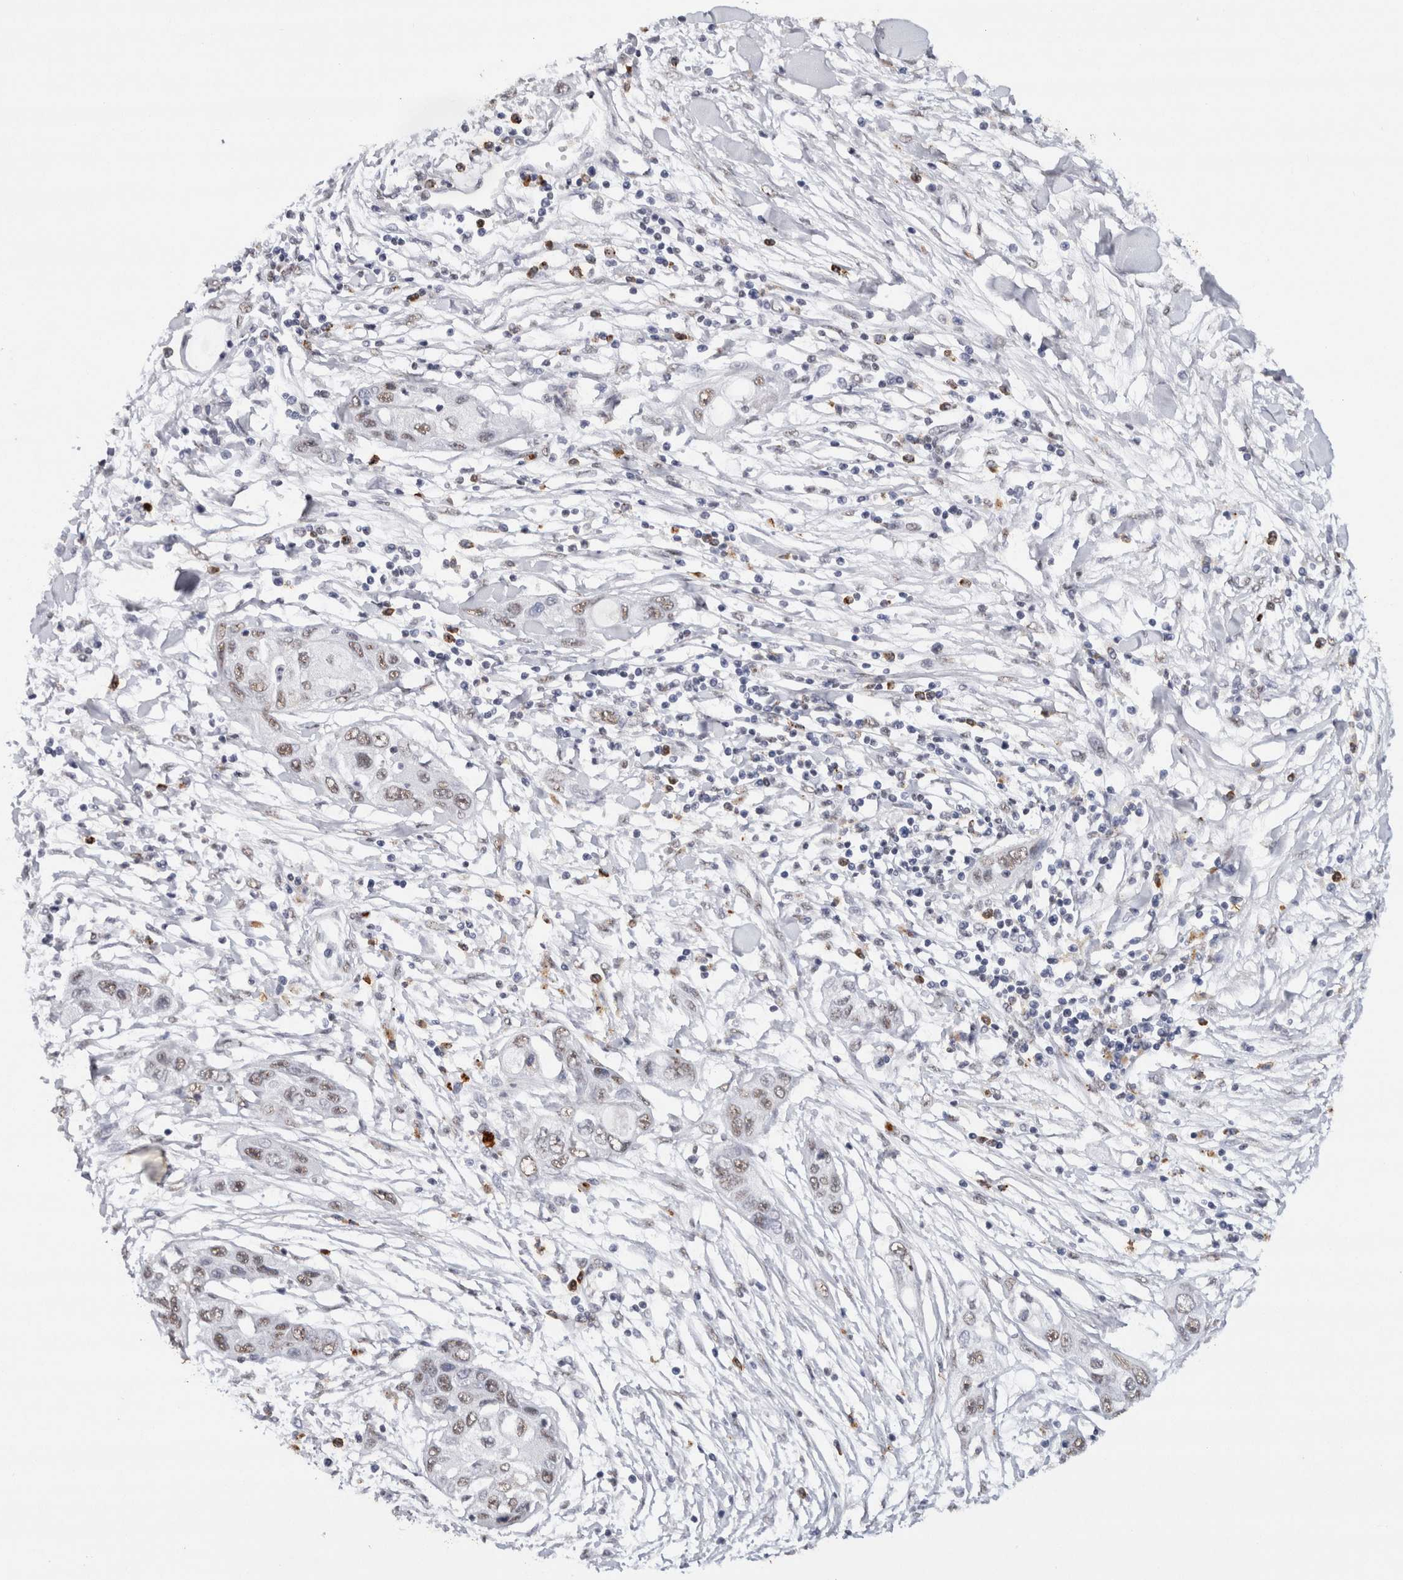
{"staining": {"intensity": "negative", "quantity": "none", "location": "none"}, "tissue": "pancreatic cancer", "cell_type": "Tumor cells", "image_type": "cancer", "snomed": [{"axis": "morphology", "description": "Adenocarcinoma, NOS"}, {"axis": "topography", "description": "Pancreas"}], "caption": "Micrograph shows no significant protein staining in tumor cells of pancreatic cancer (adenocarcinoma). (DAB (3,3'-diaminobenzidine) immunohistochemistry (IHC), high magnification).", "gene": "RPS6KA2", "patient": {"sex": "female", "age": 70}}